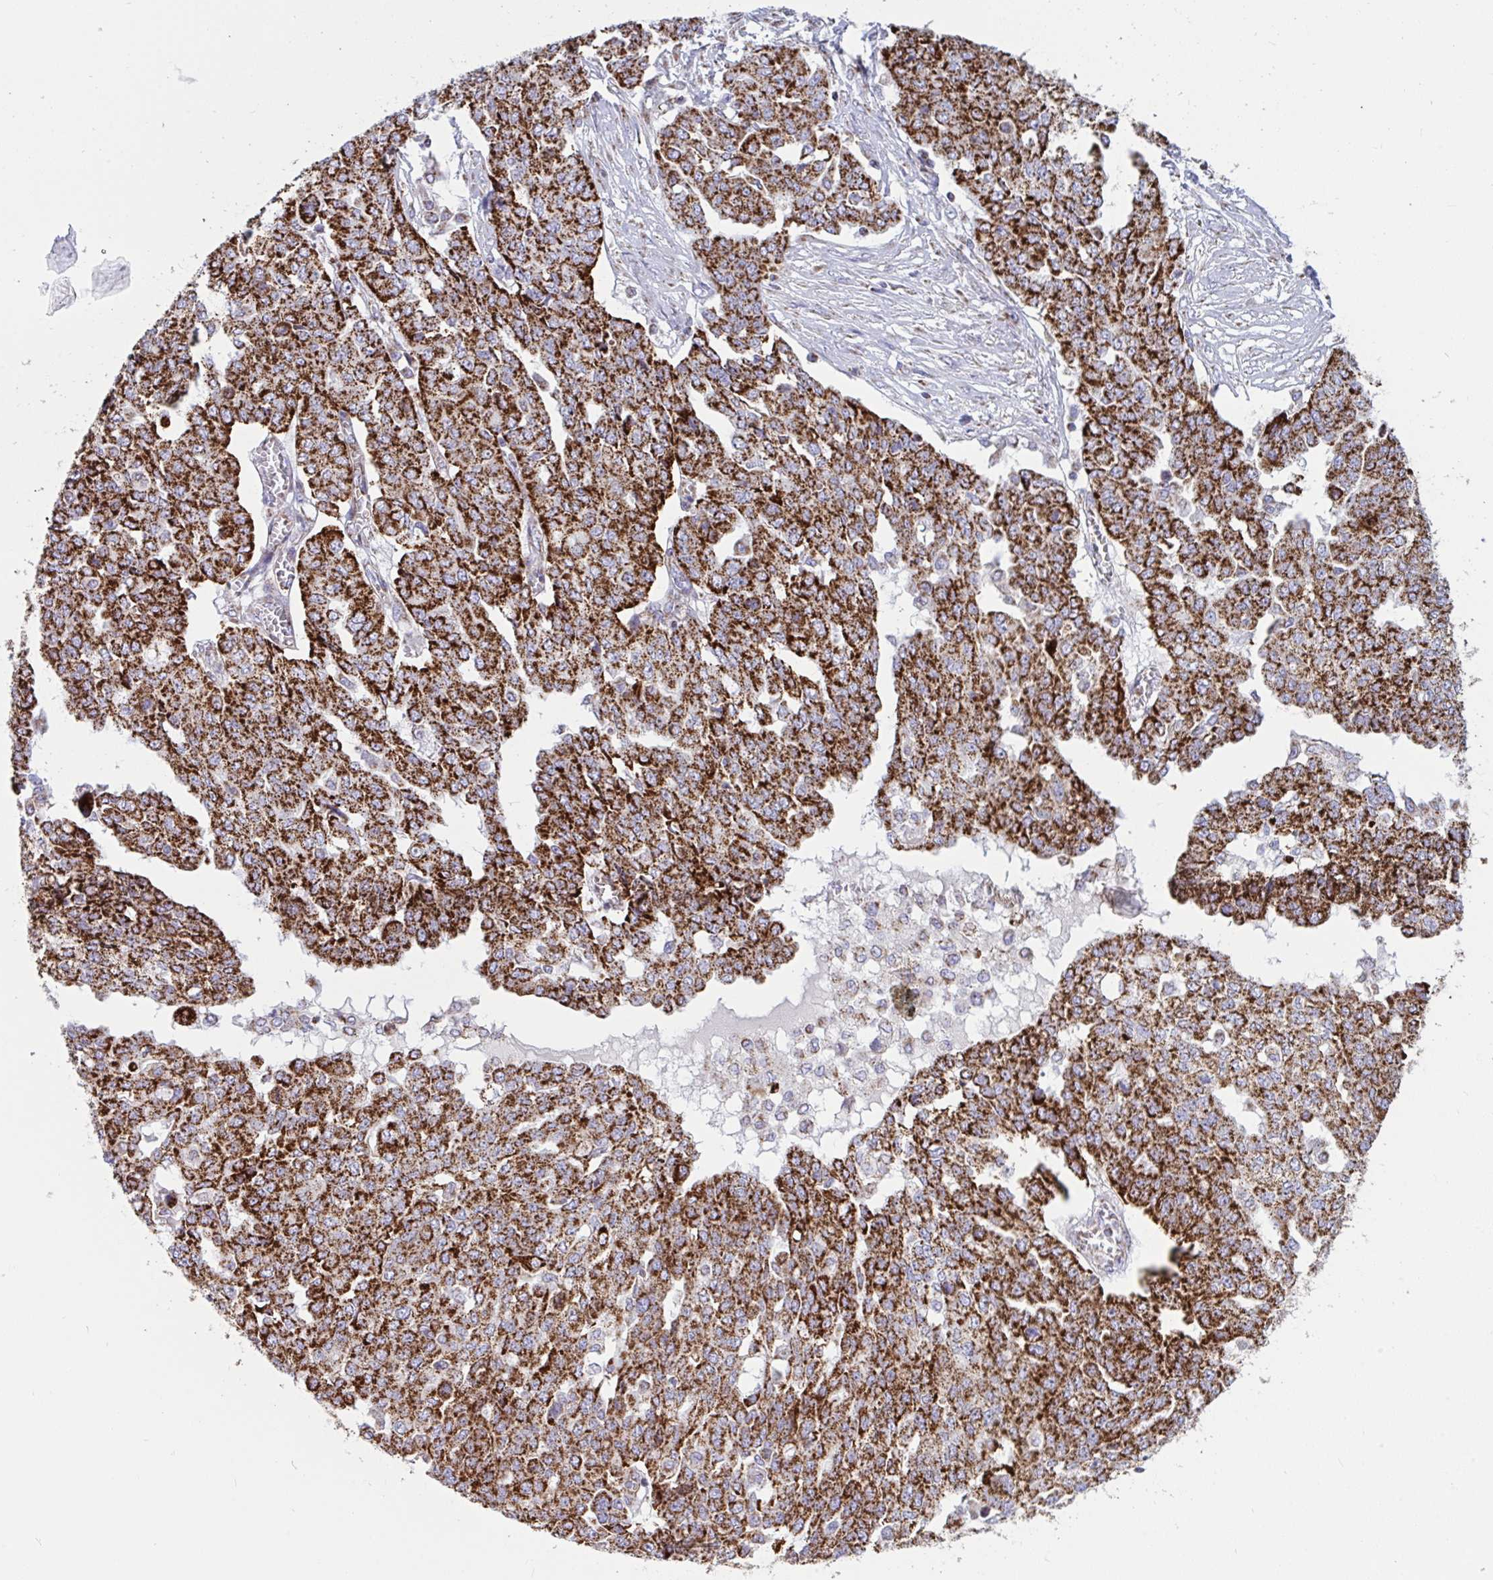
{"staining": {"intensity": "strong", "quantity": ">75%", "location": "cytoplasmic/membranous"}, "tissue": "ovarian cancer", "cell_type": "Tumor cells", "image_type": "cancer", "snomed": [{"axis": "morphology", "description": "Cystadenocarcinoma, serous, NOS"}, {"axis": "topography", "description": "Soft tissue"}, {"axis": "topography", "description": "Ovary"}], "caption": "An immunohistochemistry (IHC) micrograph of tumor tissue is shown. Protein staining in brown shows strong cytoplasmic/membranous positivity in serous cystadenocarcinoma (ovarian) within tumor cells. Immunohistochemistry stains the protein in brown and the nuclei are stained blue.", "gene": "HSPE1", "patient": {"sex": "female", "age": 57}}